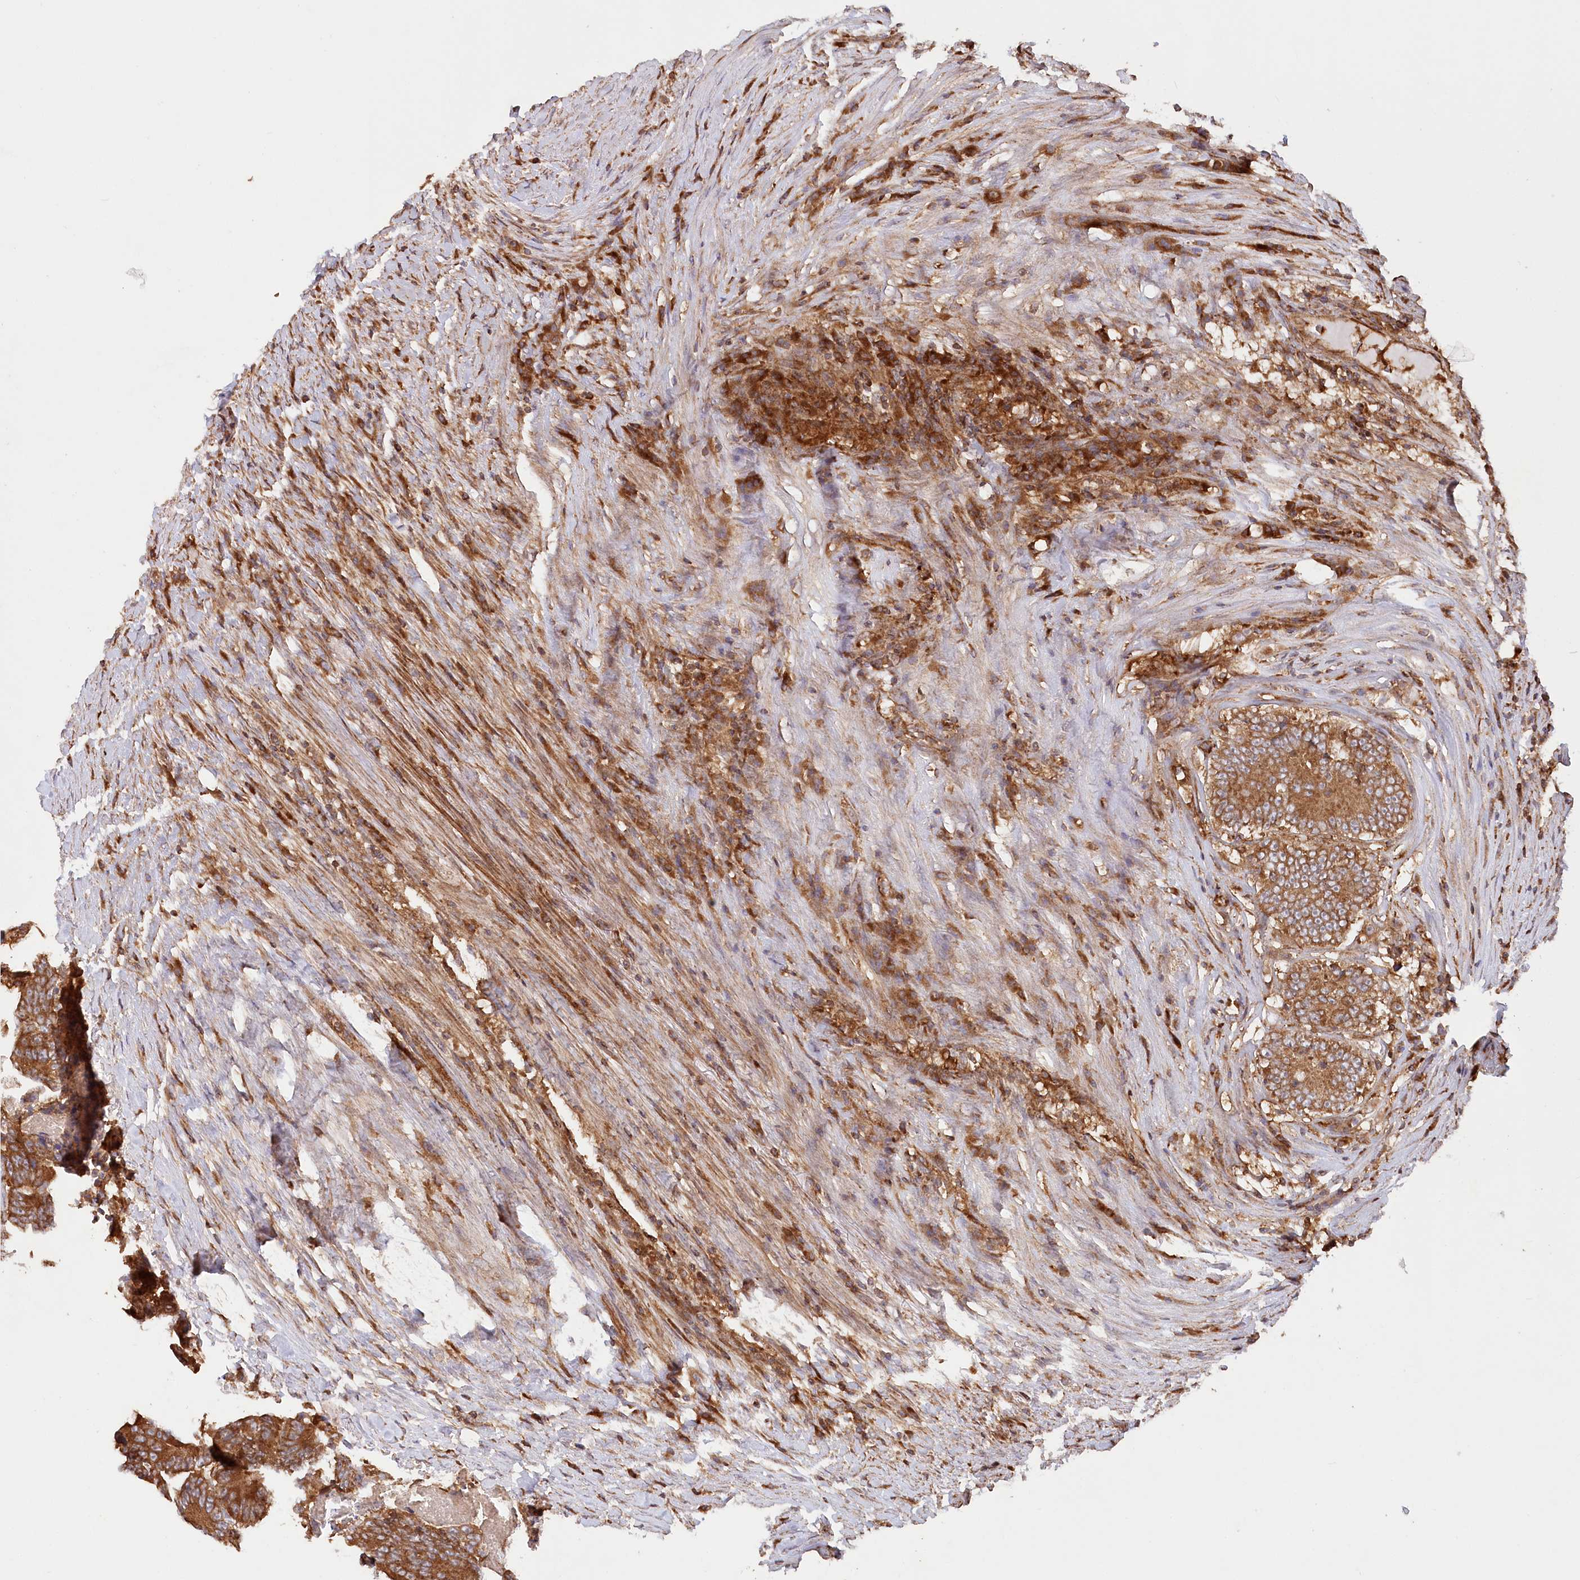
{"staining": {"intensity": "moderate", "quantity": ">75%", "location": "cytoplasmic/membranous"}, "tissue": "colorectal cancer", "cell_type": "Tumor cells", "image_type": "cancer", "snomed": [{"axis": "morphology", "description": "Adenocarcinoma, NOS"}, {"axis": "topography", "description": "Colon"}], "caption": "Protein staining exhibits moderate cytoplasmic/membranous staining in about >75% of tumor cells in colorectal cancer (adenocarcinoma). (DAB (3,3'-diaminobenzidine) IHC, brown staining for protein, blue staining for nuclei).", "gene": "PAIP2", "patient": {"sex": "male", "age": 83}}